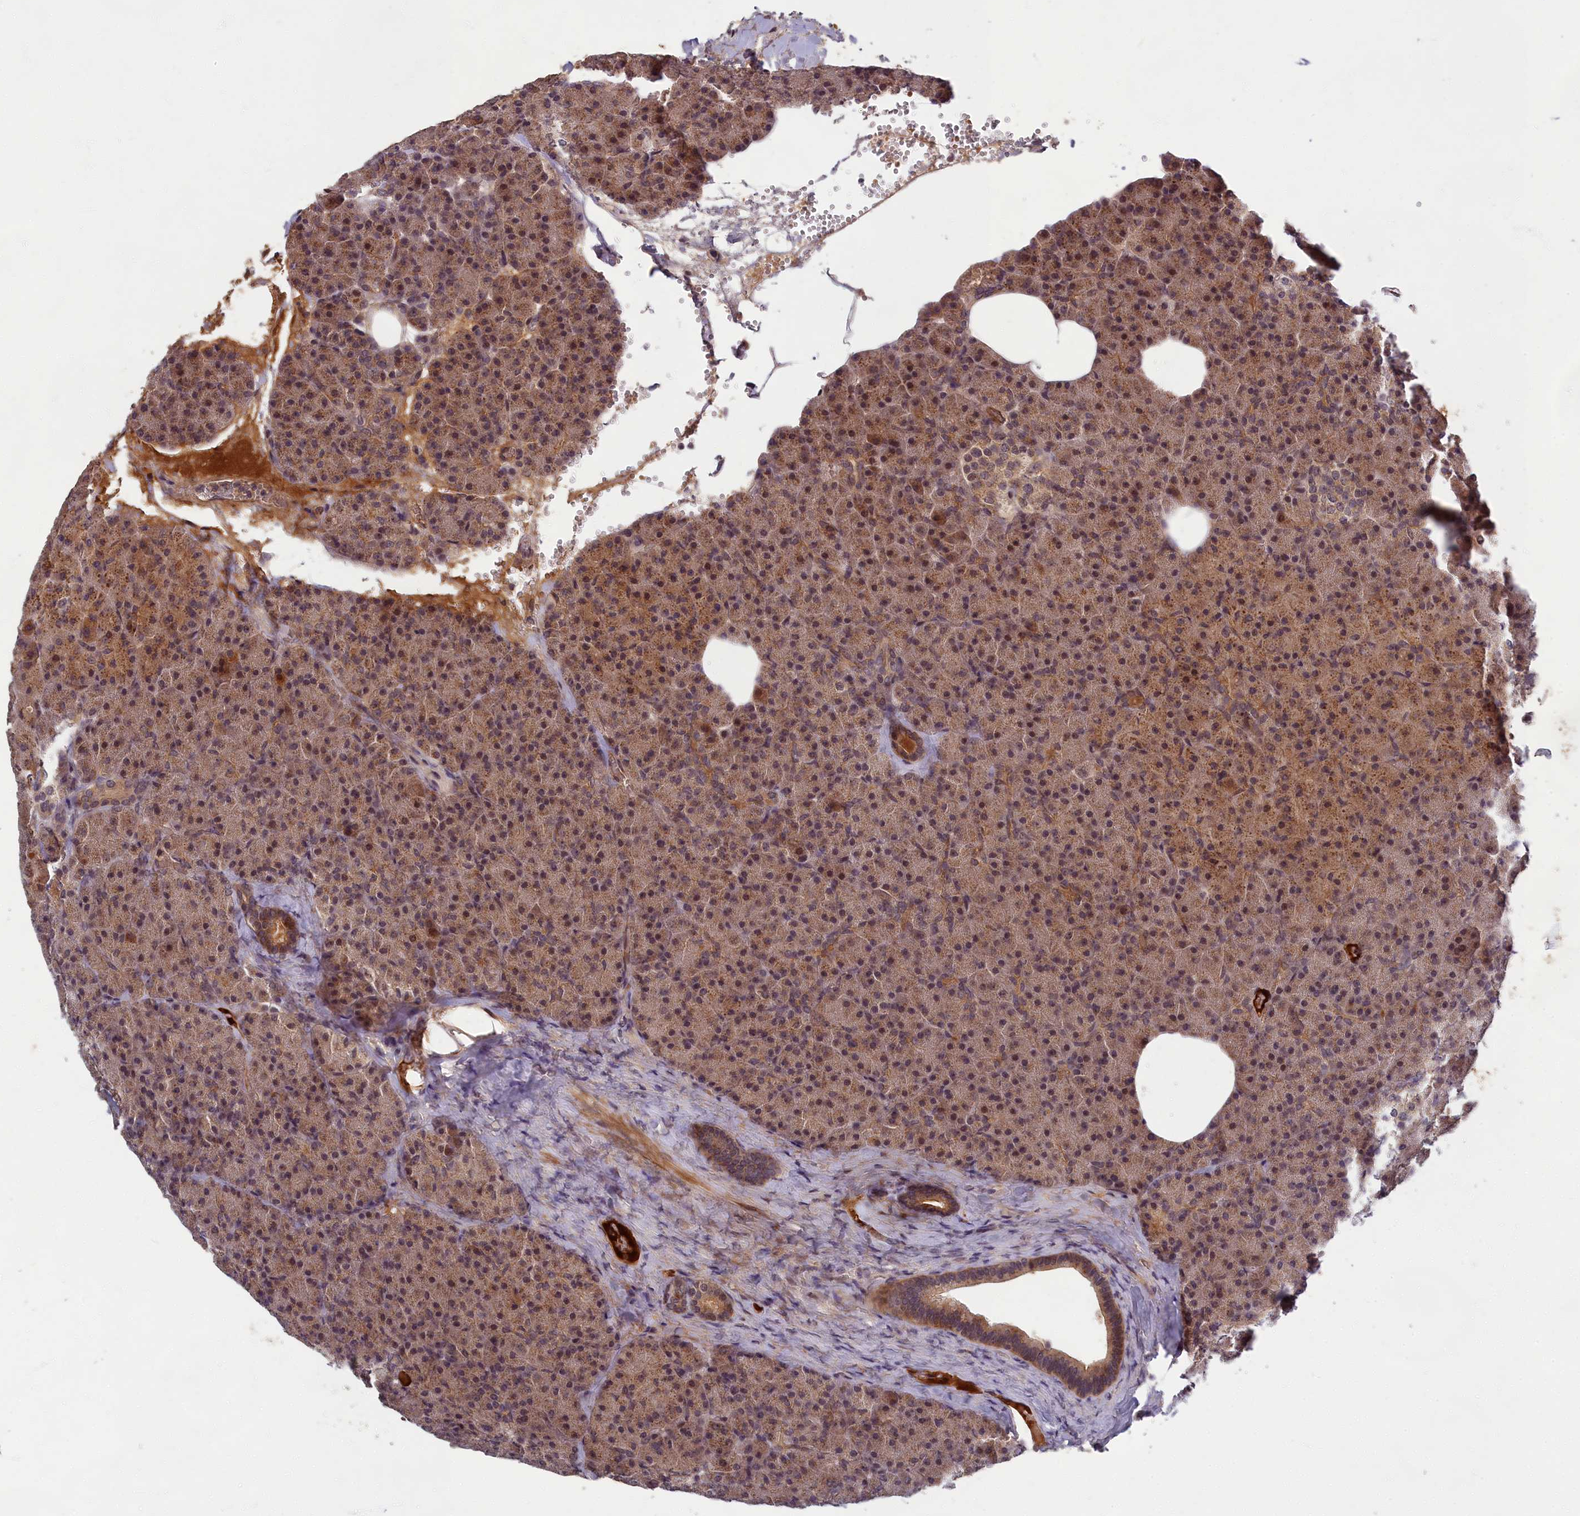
{"staining": {"intensity": "moderate", "quantity": ">75%", "location": "cytoplasmic/membranous"}, "tissue": "pancreas", "cell_type": "Exocrine glandular cells", "image_type": "normal", "snomed": [{"axis": "morphology", "description": "Normal tissue, NOS"}, {"axis": "morphology", "description": "Carcinoid, malignant, NOS"}, {"axis": "topography", "description": "Pancreas"}], "caption": "Immunohistochemistry (IHC) staining of unremarkable pancreas, which displays medium levels of moderate cytoplasmic/membranous staining in about >75% of exocrine glandular cells indicating moderate cytoplasmic/membranous protein positivity. The staining was performed using DAB (brown) for protein detection and nuclei were counterstained in hematoxylin (blue).", "gene": "EARS2", "patient": {"sex": "female", "age": 35}}